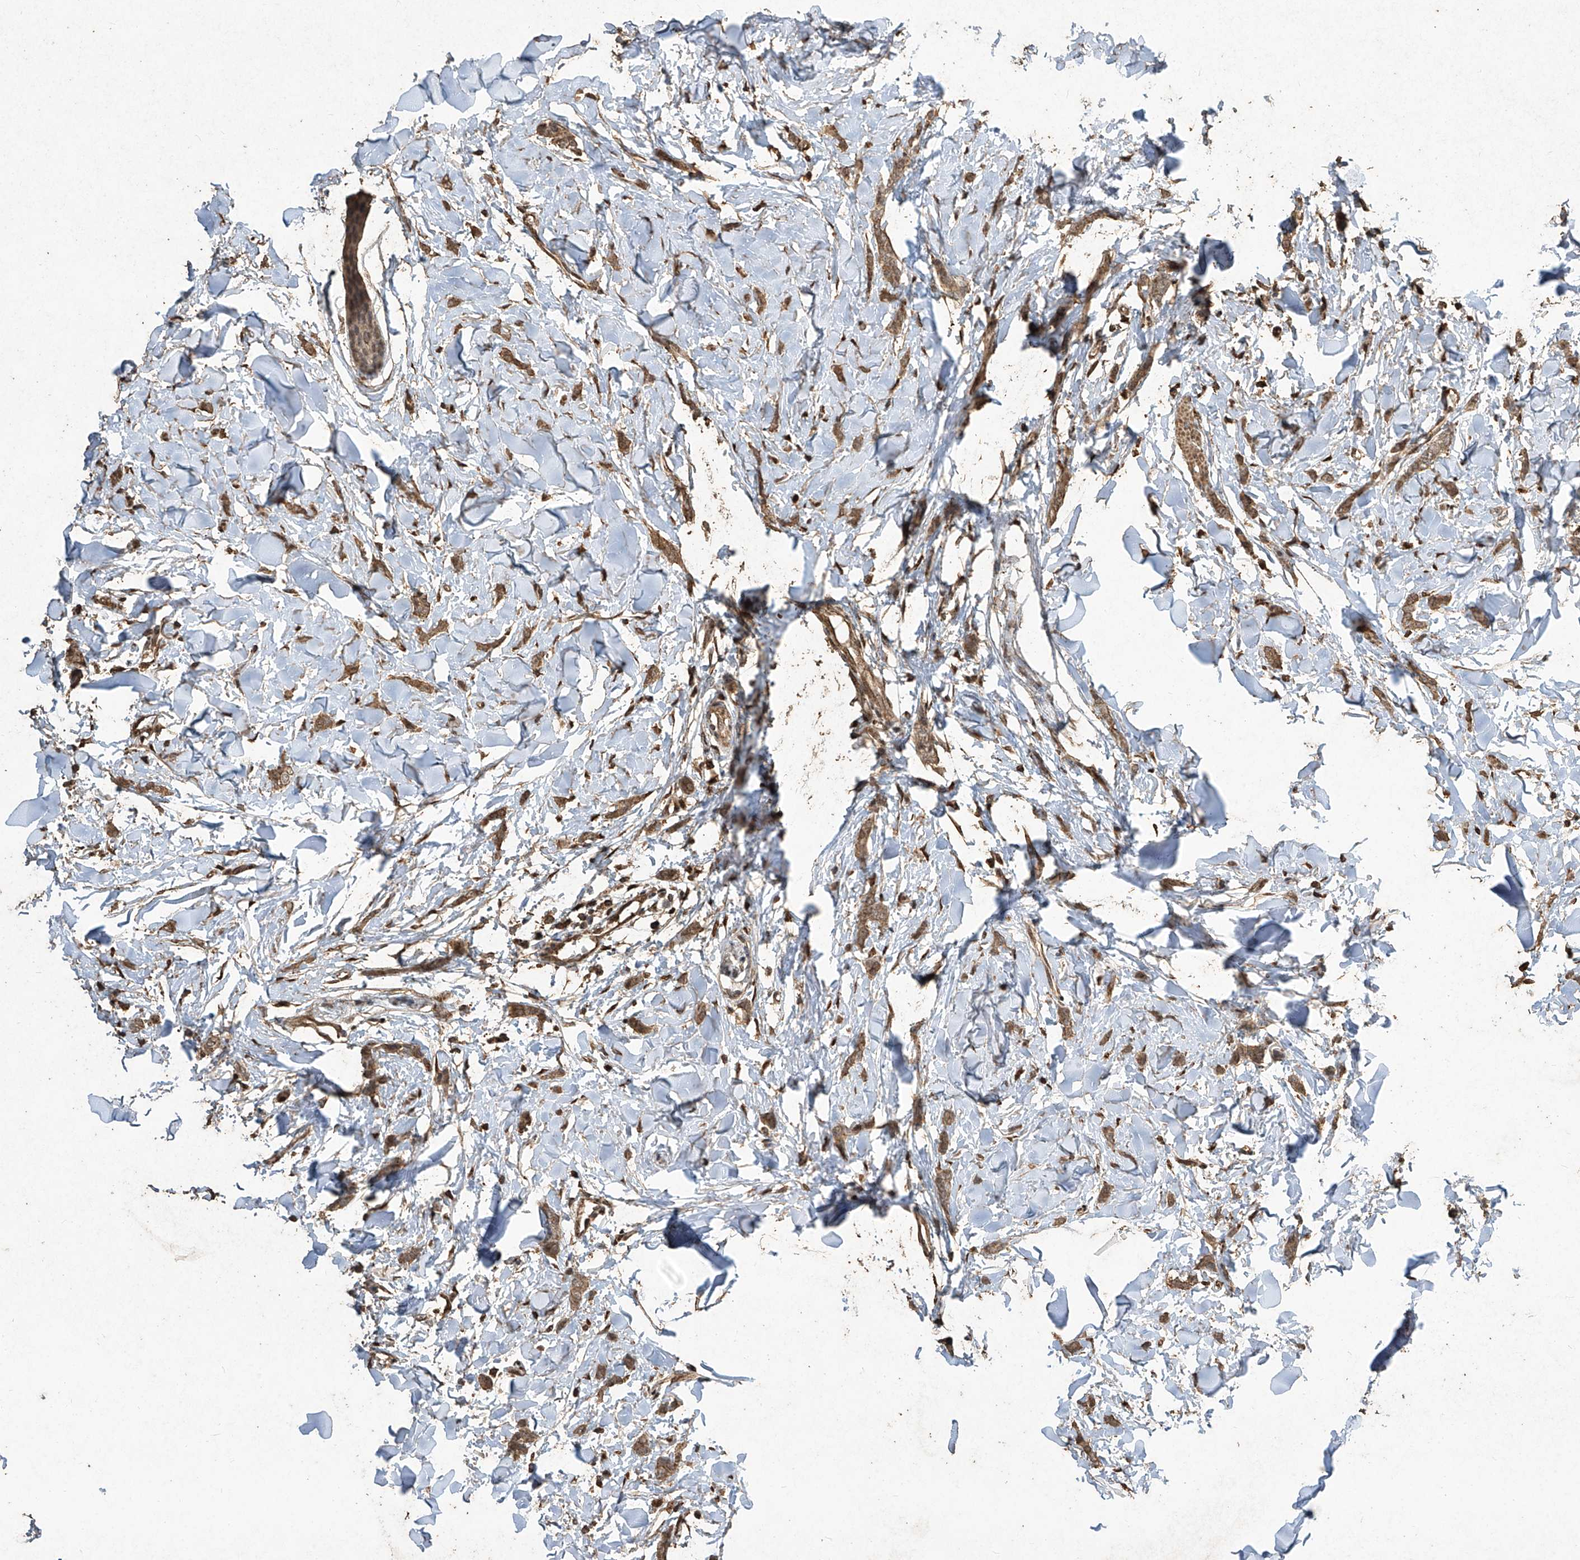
{"staining": {"intensity": "moderate", "quantity": ">75%", "location": "cytoplasmic/membranous"}, "tissue": "breast cancer", "cell_type": "Tumor cells", "image_type": "cancer", "snomed": [{"axis": "morphology", "description": "Lobular carcinoma"}, {"axis": "topography", "description": "Skin"}, {"axis": "topography", "description": "Breast"}], "caption": "A brown stain shows moderate cytoplasmic/membranous expression of a protein in human breast lobular carcinoma tumor cells.", "gene": "ERBB3", "patient": {"sex": "female", "age": 46}}